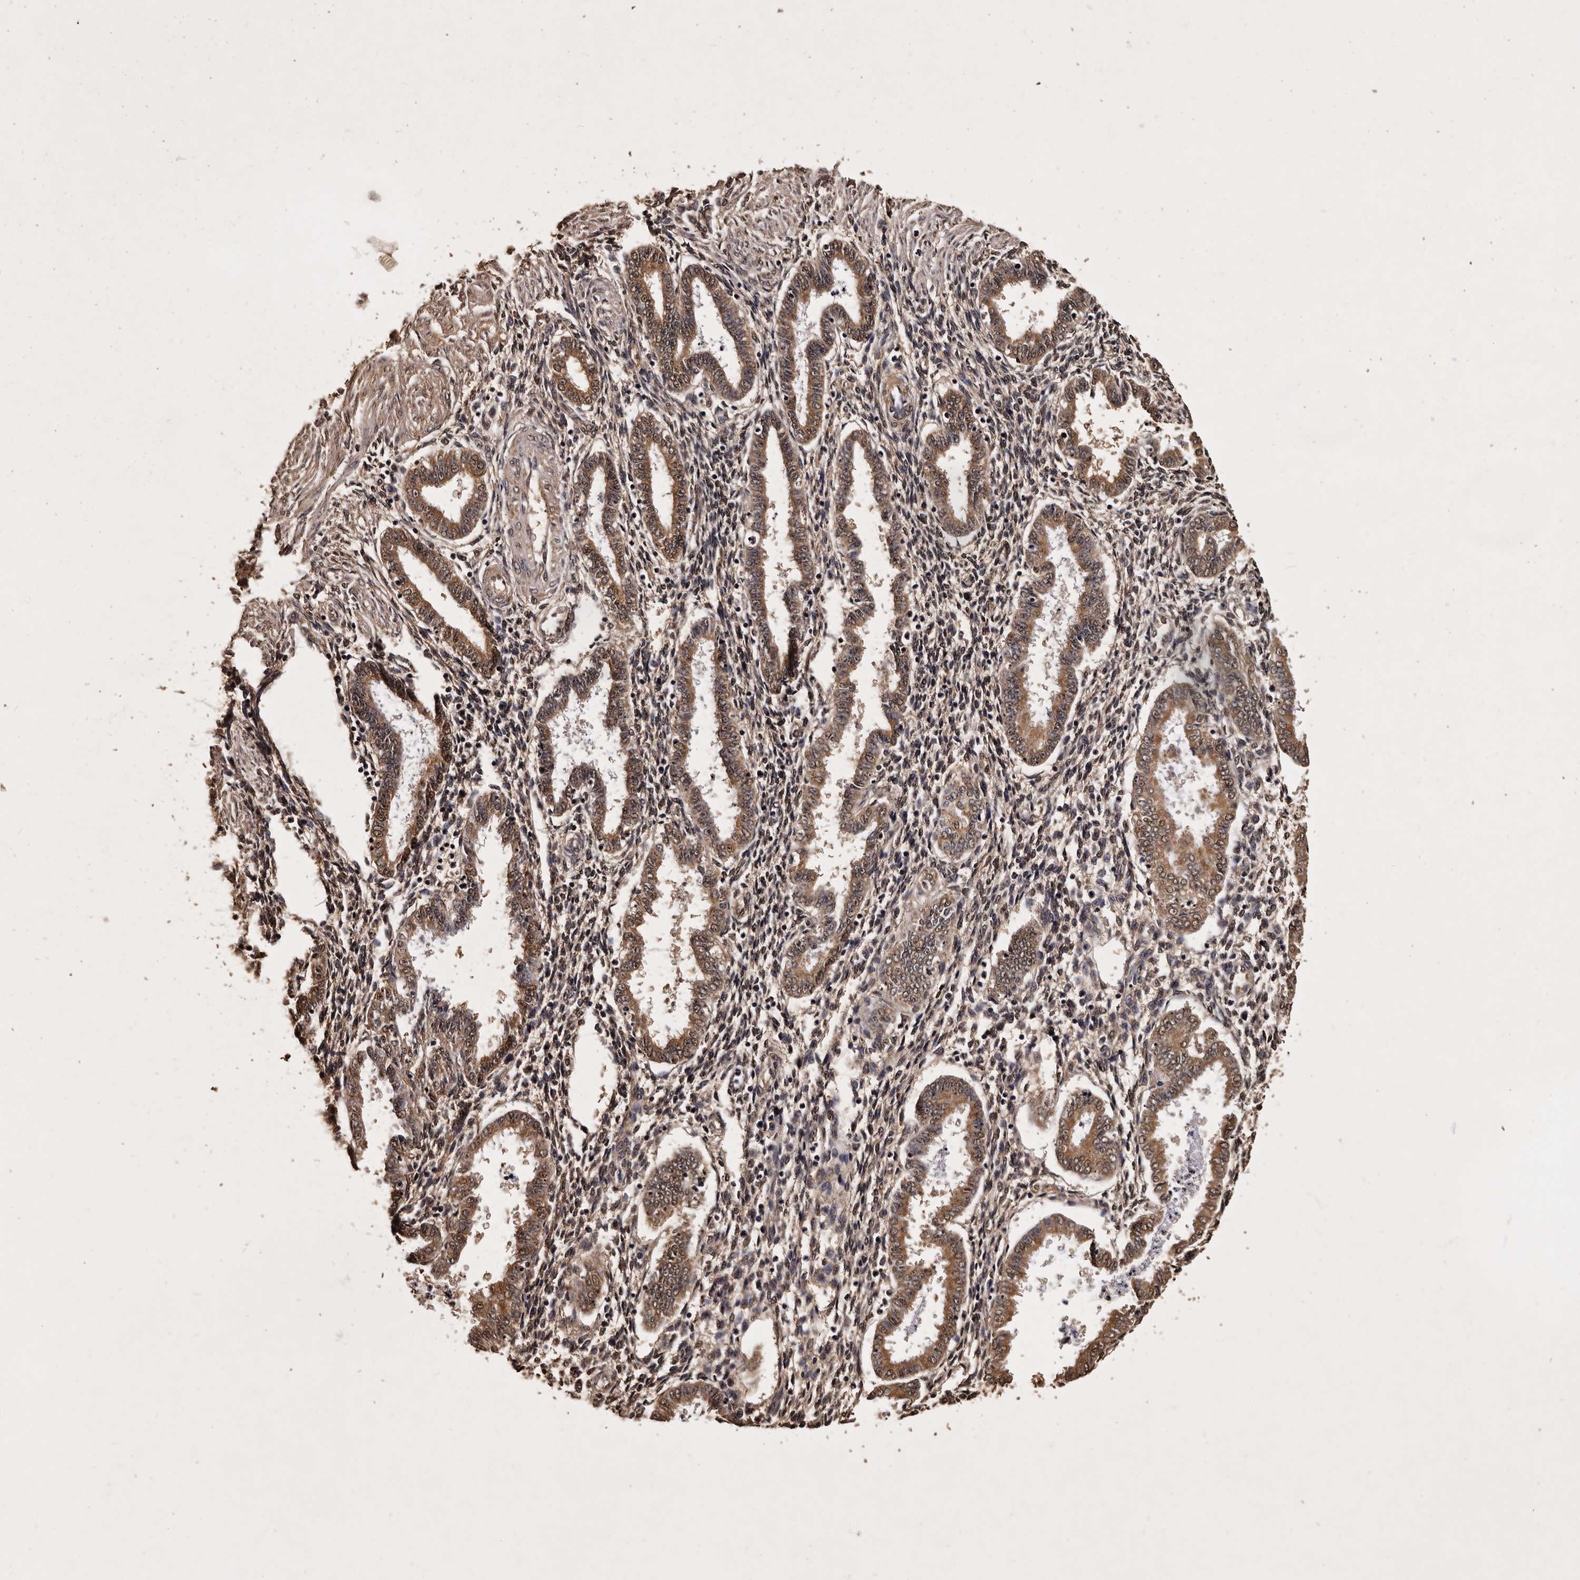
{"staining": {"intensity": "moderate", "quantity": "25%-75%", "location": "cytoplasmic/membranous"}, "tissue": "endometrium", "cell_type": "Cells in endometrial stroma", "image_type": "normal", "snomed": [{"axis": "morphology", "description": "Normal tissue, NOS"}, {"axis": "topography", "description": "Endometrium"}], "caption": "DAB immunohistochemical staining of unremarkable human endometrium displays moderate cytoplasmic/membranous protein positivity in about 25%-75% of cells in endometrial stroma.", "gene": "PARS2", "patient": {"sex": "female", "age": 33}}